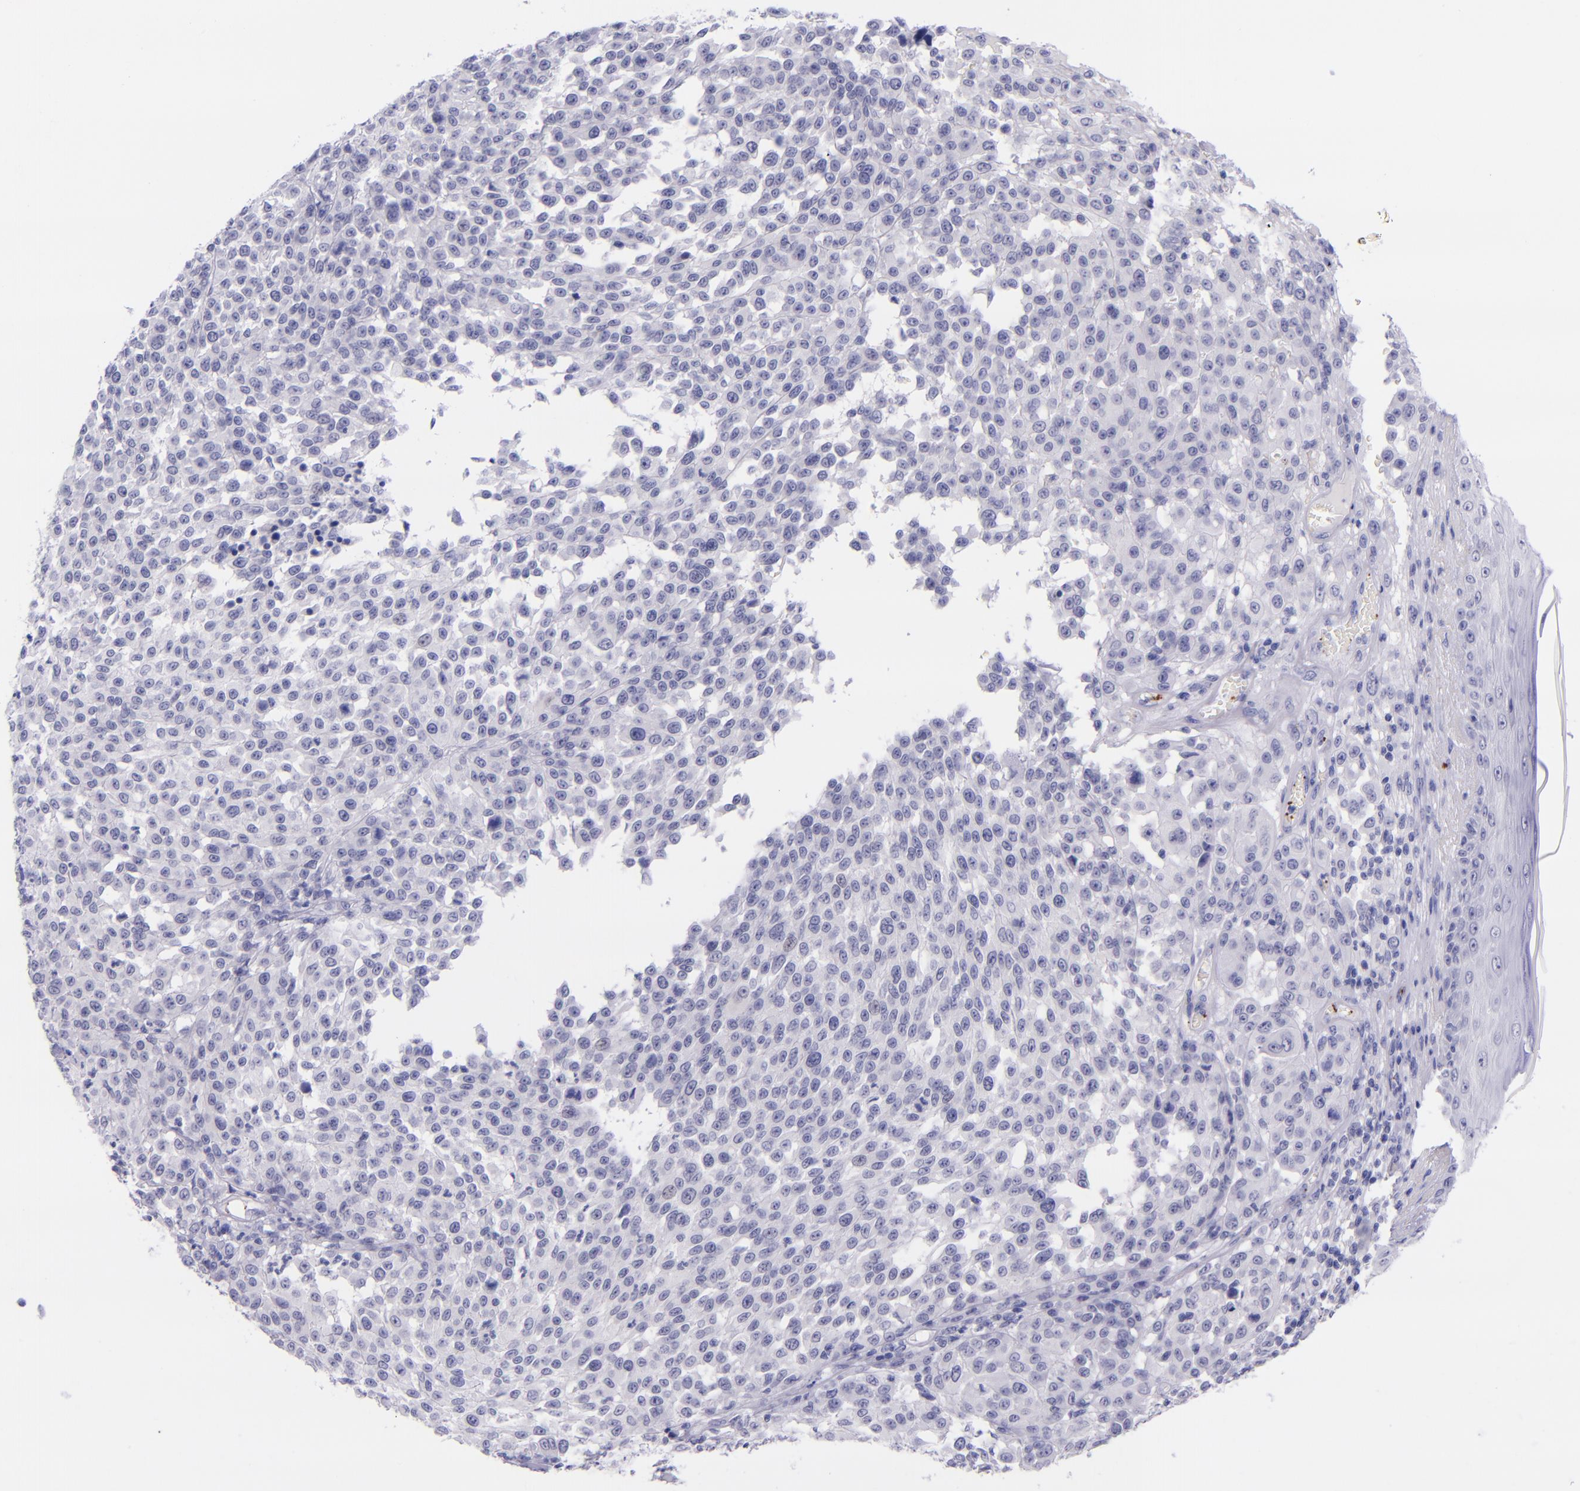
{"staining": {"intensity": "negative", "quantity": "none", "location": "none"}, "tissue": "melanoma", "cell_type": "Tumor cells", "image_type": "cancer", "snomed": [{"axis": "morphology", "description": "Malignant melanoma, NOS"}, {"axis": "topography", "description": "Skin"}], "caption": "A histopathology image of melanoma stained for a protein shows no brown staining in tumor cells.", "gene": "SELE", "patient": {"sex": "female", "age": 49}}